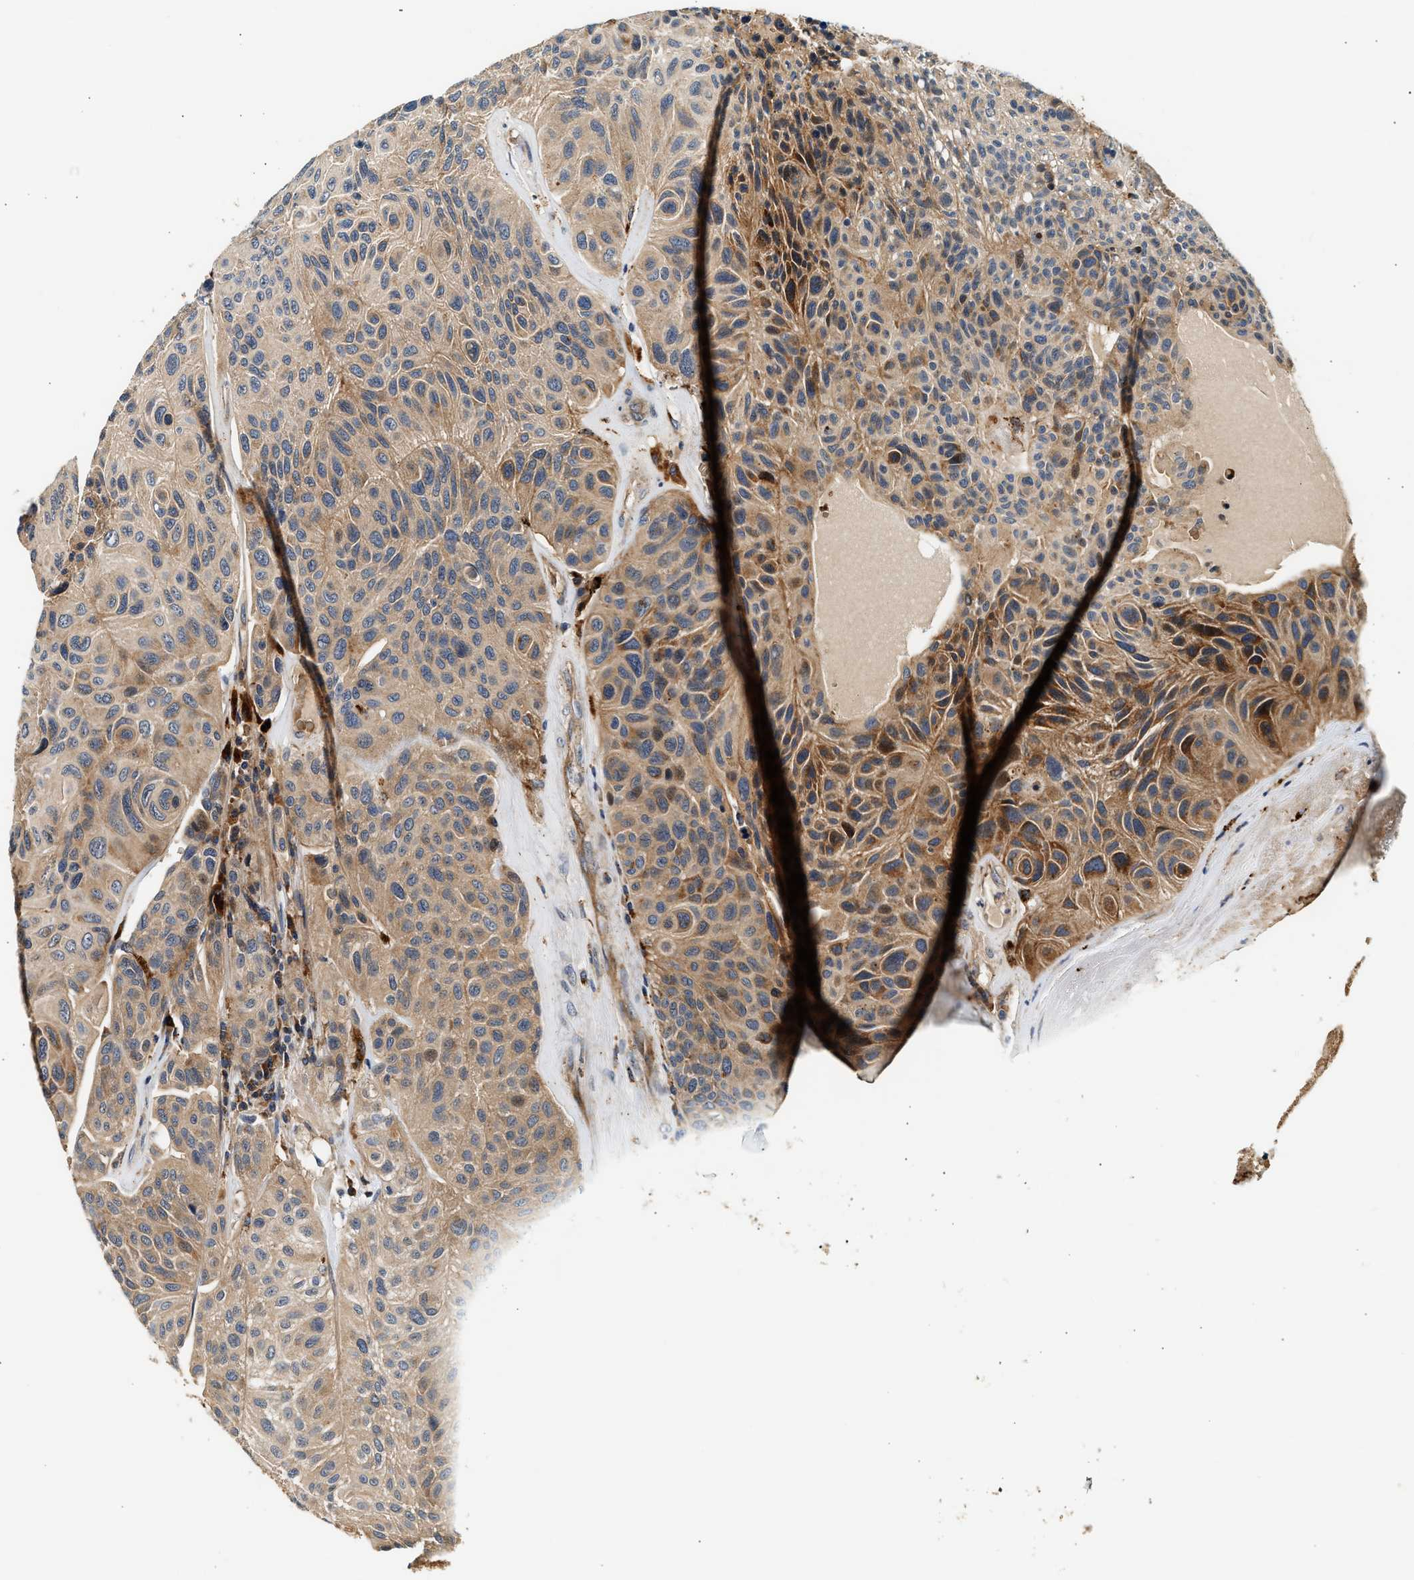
{"staining": {"intensity": "moderate", "quantity": ">75%", "location": "cytoplasmic/membranous"}, "tissue": "urothelial cancer", "cell_type": "Tumor cells", "image_type": "cancer", "snomed": [{"axis": "morphology", "description": "Urothelial carcinoma, High grade"}, {"axis": "topography", "description": "Urinary bladder"}], "caption": "Approximately >75% of tumor cells in human high-grade urothelial carcinoma reveal moderate cytoplasmic/membranous protein expression as visualized by brown immunohistochemical staining.", "gene": "PLD3", "patient": {"sex": "male", "age": 66}}